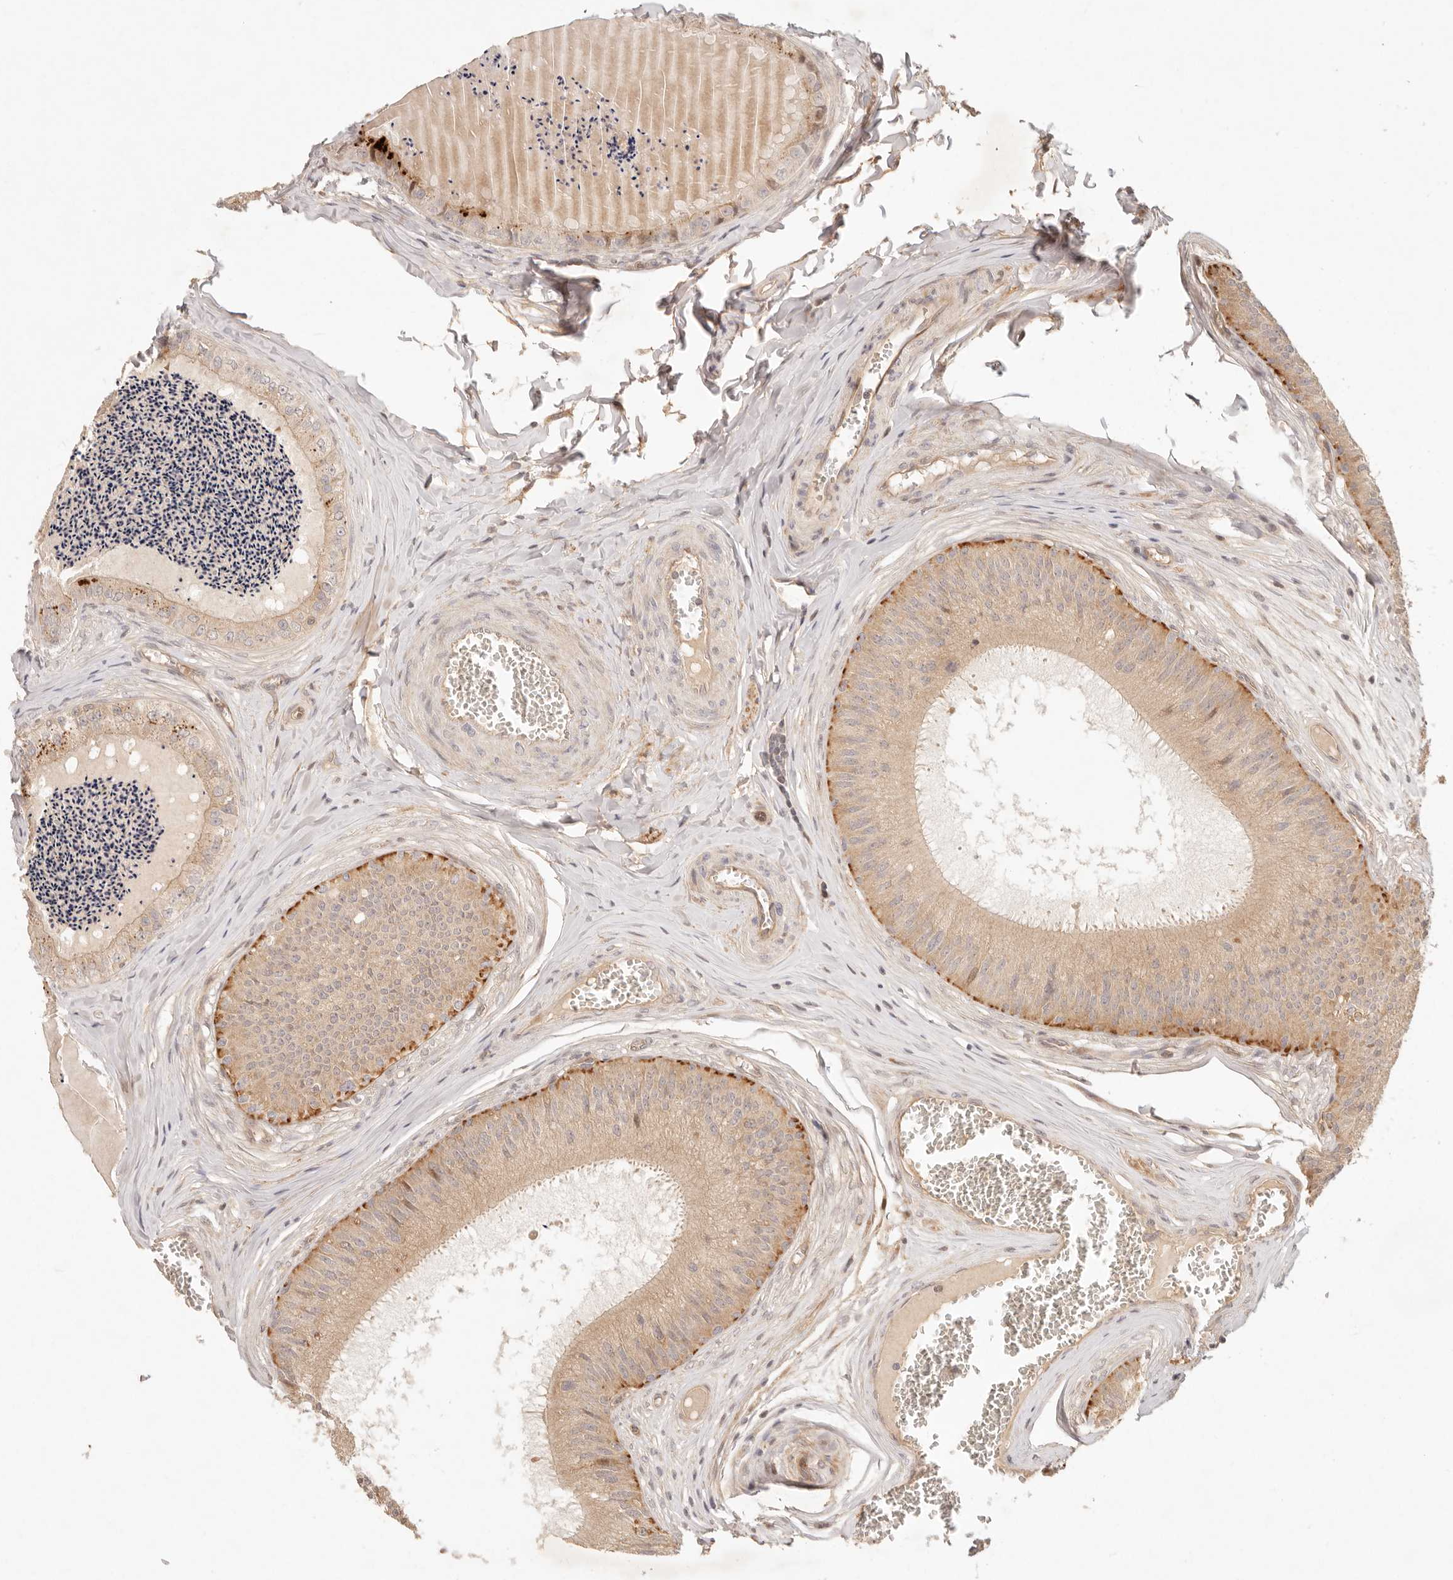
{"staining": {"intensity": "moderate", "quantity": ">75%", "location": "cytoplasmic/membranous"}, "tissue": "epididymis", "cell_type": "Glandular cells", "image_type": "normal", "snomed": [{"axis": "morphology", "description": "Normal tissue, NOS"}, {"axis": "topography", "description": "Epididymis"}], "caption": "A micrograph showing moderate cytoplasmic/membranous staining in approximately >75% of glandular cells in normal epididymis, as visualized by brown immunohistochemical staining.", "gene": "PPP1R3B", "patient": {"sex": "male", "age": 31}}